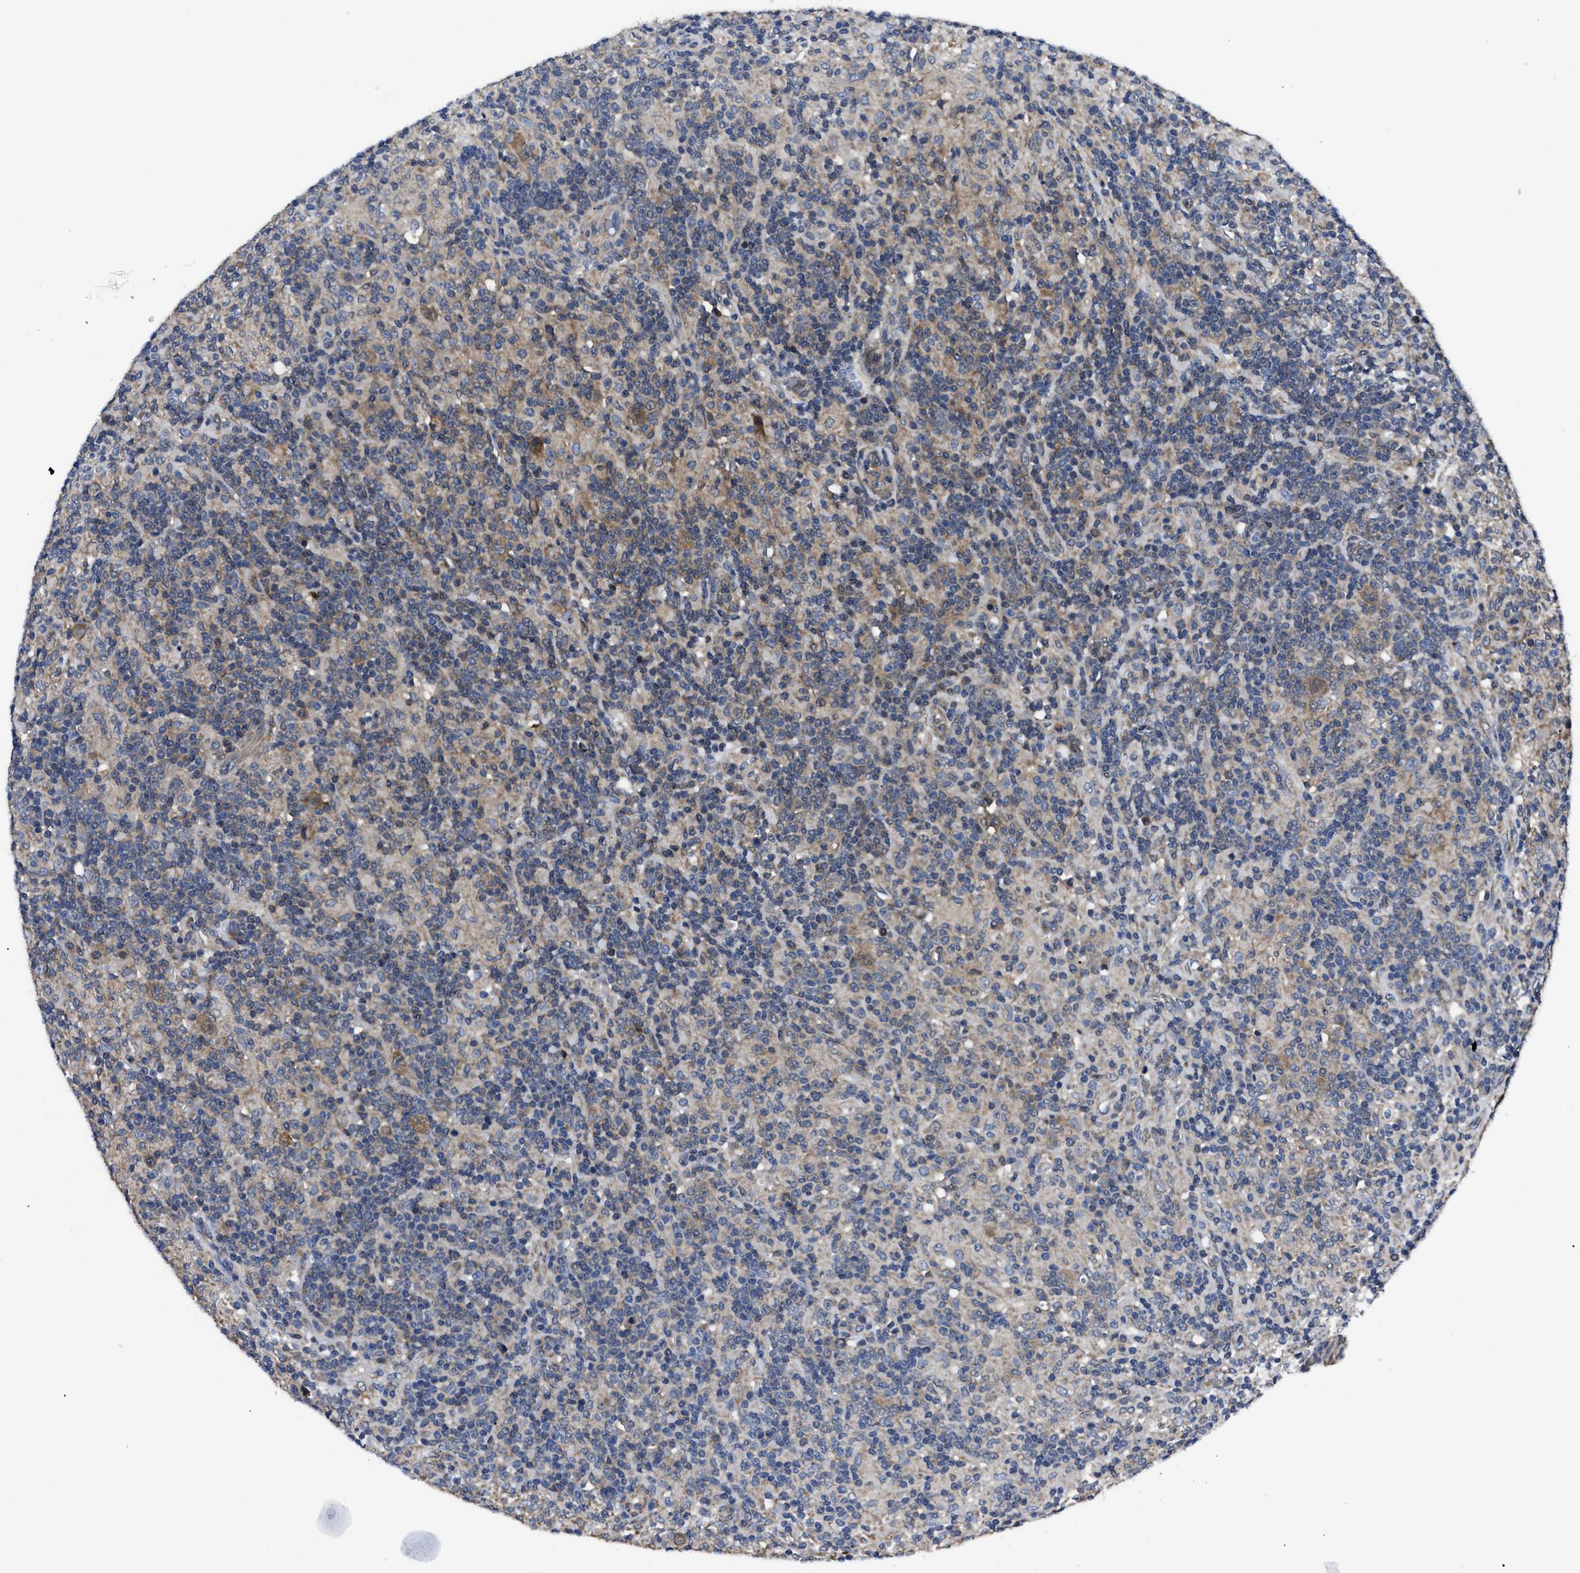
{"staining": {"intensity": "moderate", "quantity": "25%-75%", "location": "cytoplasmic/membranous"}, "tissue": "lymphoma", "cell_type": "Tumor cells", "image_type": "cancer", "snomed": [{"axis": "morphology", "description": "Hodgkin's disease, NOS"}, {"axis": "topography", "description": "Lymph node"}], "caption": "Protein staining displays moderate cytoplasmic/membranous positivity in approximately 25%-75% of tumor cells in lymphoma. Immunohistochemistry (ihc) stains the protein of interest in brown and the nuclei are stained blue.", "gene": "GET4", "patient": {"sex": "male", "age": 70}}